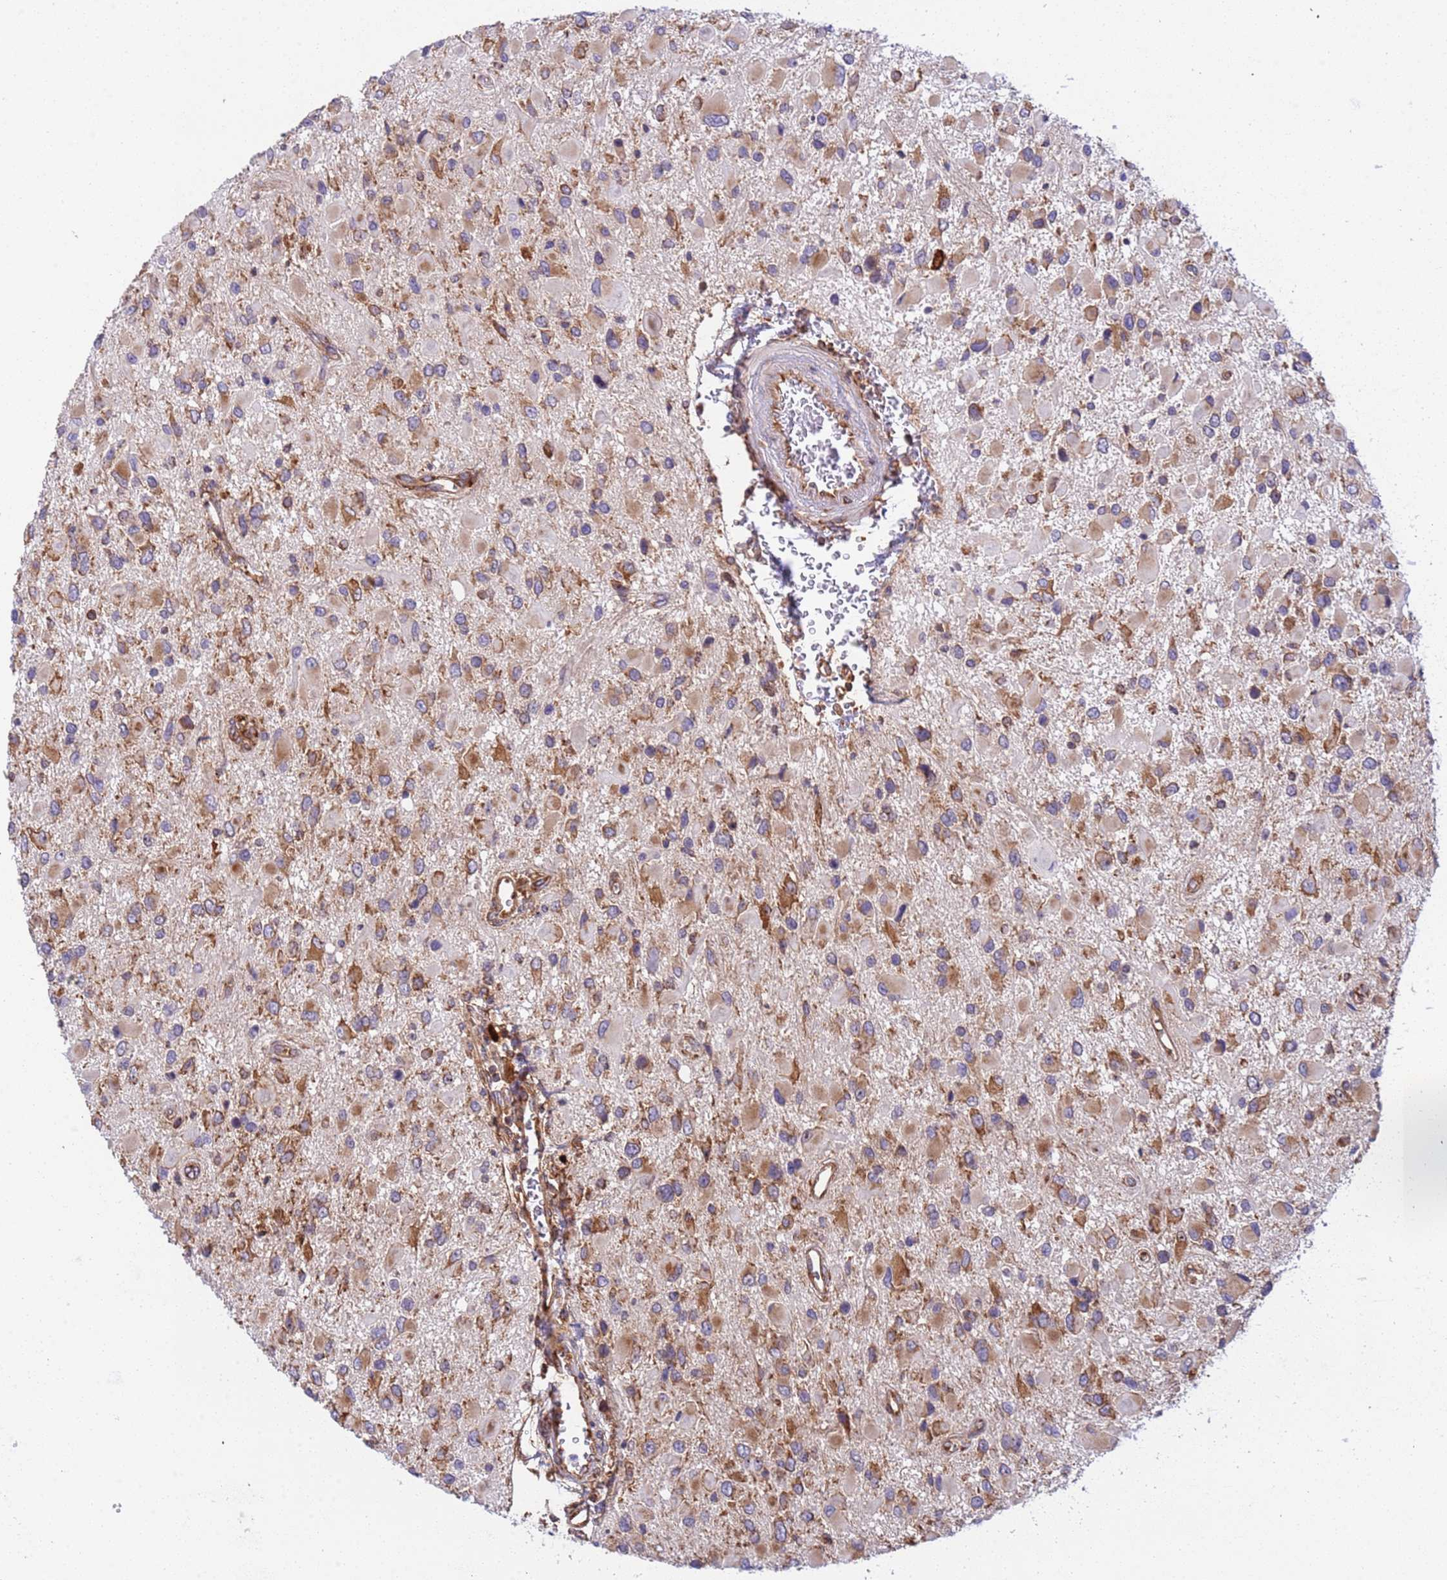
{"staining": {"intensity": "moderate", "quantity": ">75%", "location": "cytoplasmic/membranous"}, "tissue": "glioma", "cell_type": "Tumor cells", "image_type": "cancer", "snomed": [{"axis": "morphology", "description": "Glioma, malignant, High grade"}, {"axis": "topography", "description": "Brain"}], "caption": "Tumor cells show medium levels of moderate cytoplasmic/membranous staining in about >75% of cells in glioma.", "gene": "RPL36", "patient": {"sex": "male", "age": 53}}